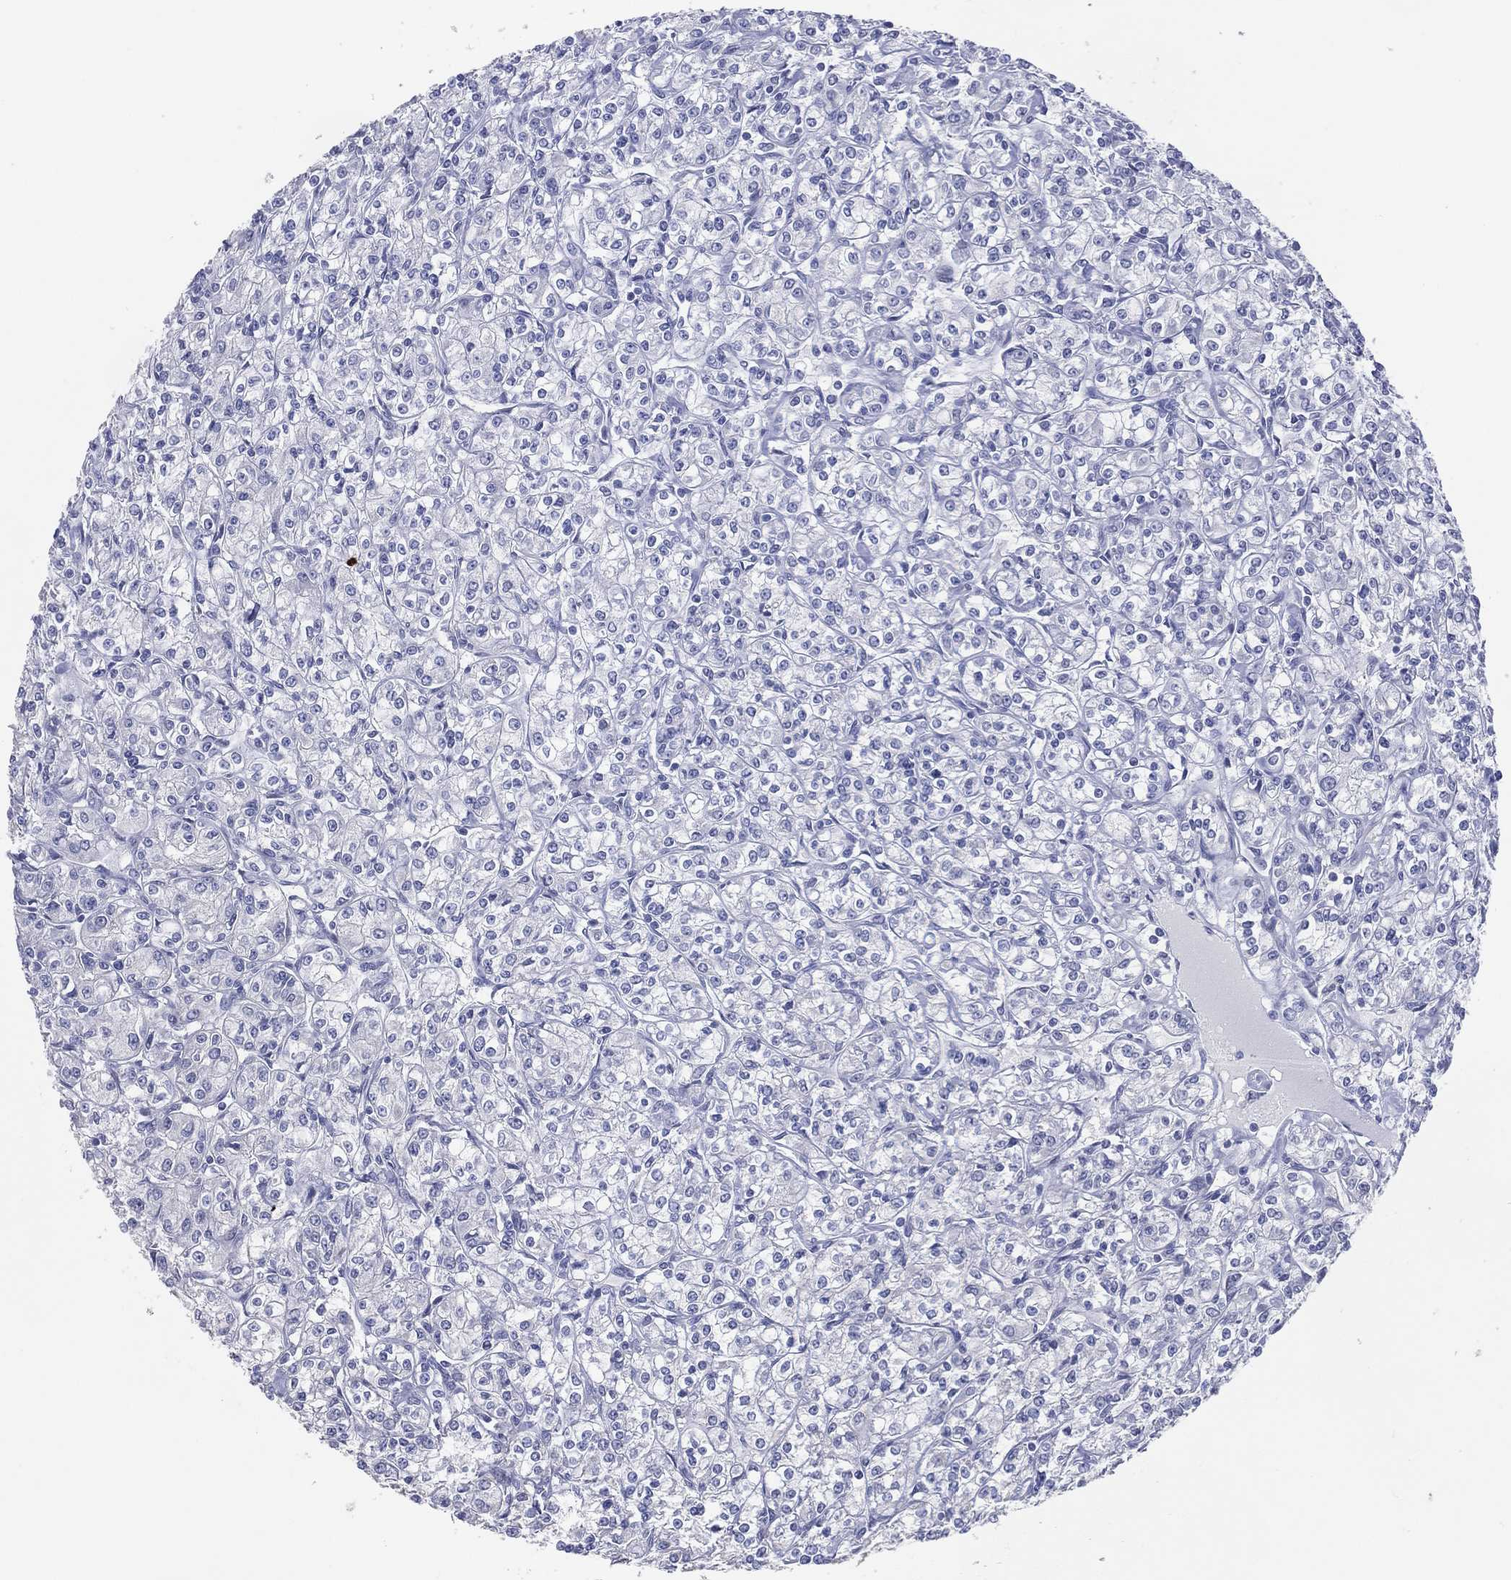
{"staining": {"intensity": "negative", "quantity": "none", "location": "none"}, "tissue": "renal cancer", "cell_type": "Tumor cells", "image_type": "cancer", "snomed": [{"axis": "morphology", "description": "Adenocarcinoma, NOS"}, {"axis": "topography", "description": "Kidney"}], "caption": "Adenocarcinoma (renal) stained for a protein using IHC shows no staining tumor cells.", "gene": "CFAP58", "patient": {"sex": "male", "age": 77}}